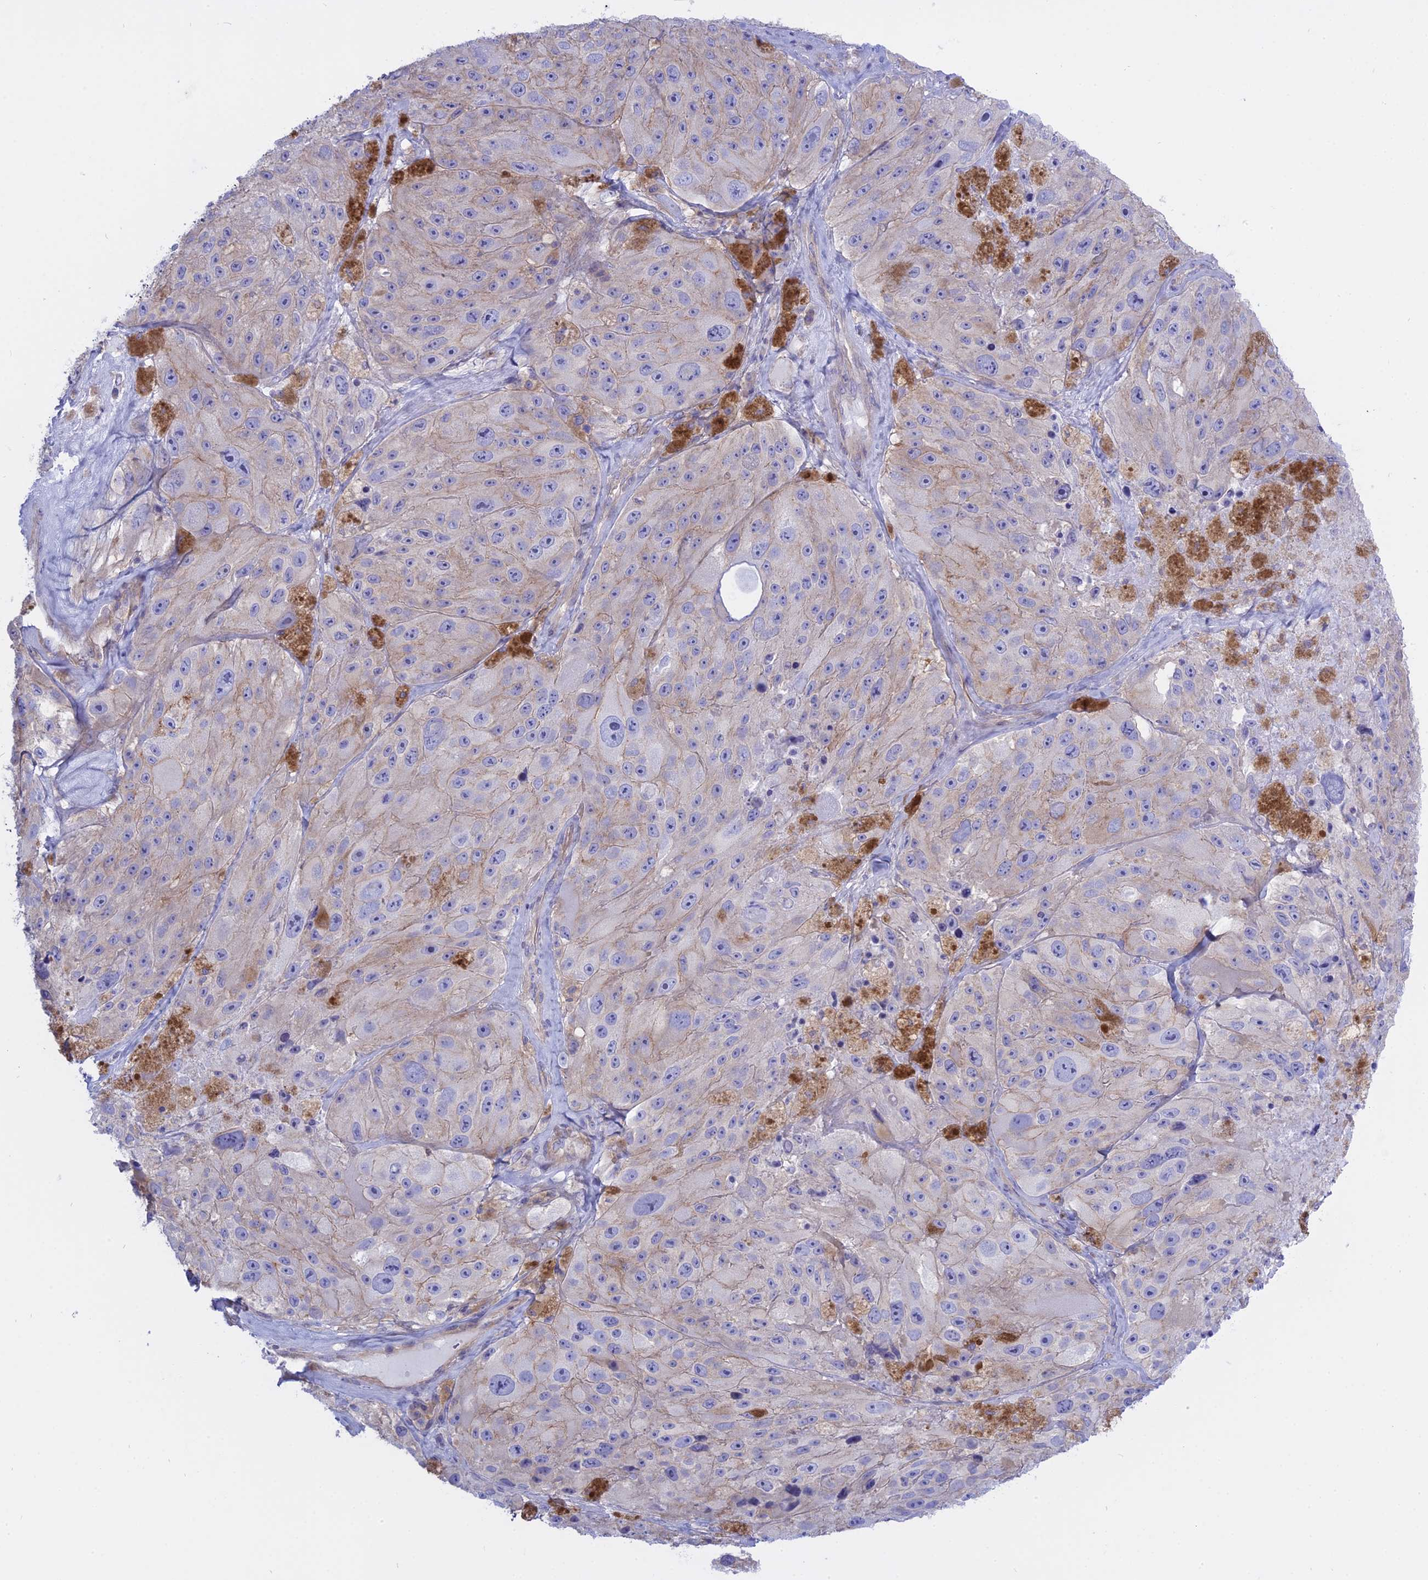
{"staining": {"intensity": "negative", "quantity": "none", "location": "none"}, "tissue": "melanoma", "cell_type": "Tumor cells", "image_type": "cancer", "snomed": [{"axis": "morphology", "description": "Malignant melanoma, Metastatic site"}, {"axis": "topography", "description": "Lymph node"}], "caption": "Immunohistochemistry (IHC) image of melanoma stained for a protein (brown), which exhibits no staining in tumor cells.", "gene": "AHCYL1", "patient": {"sex": "male", "age": 62}}